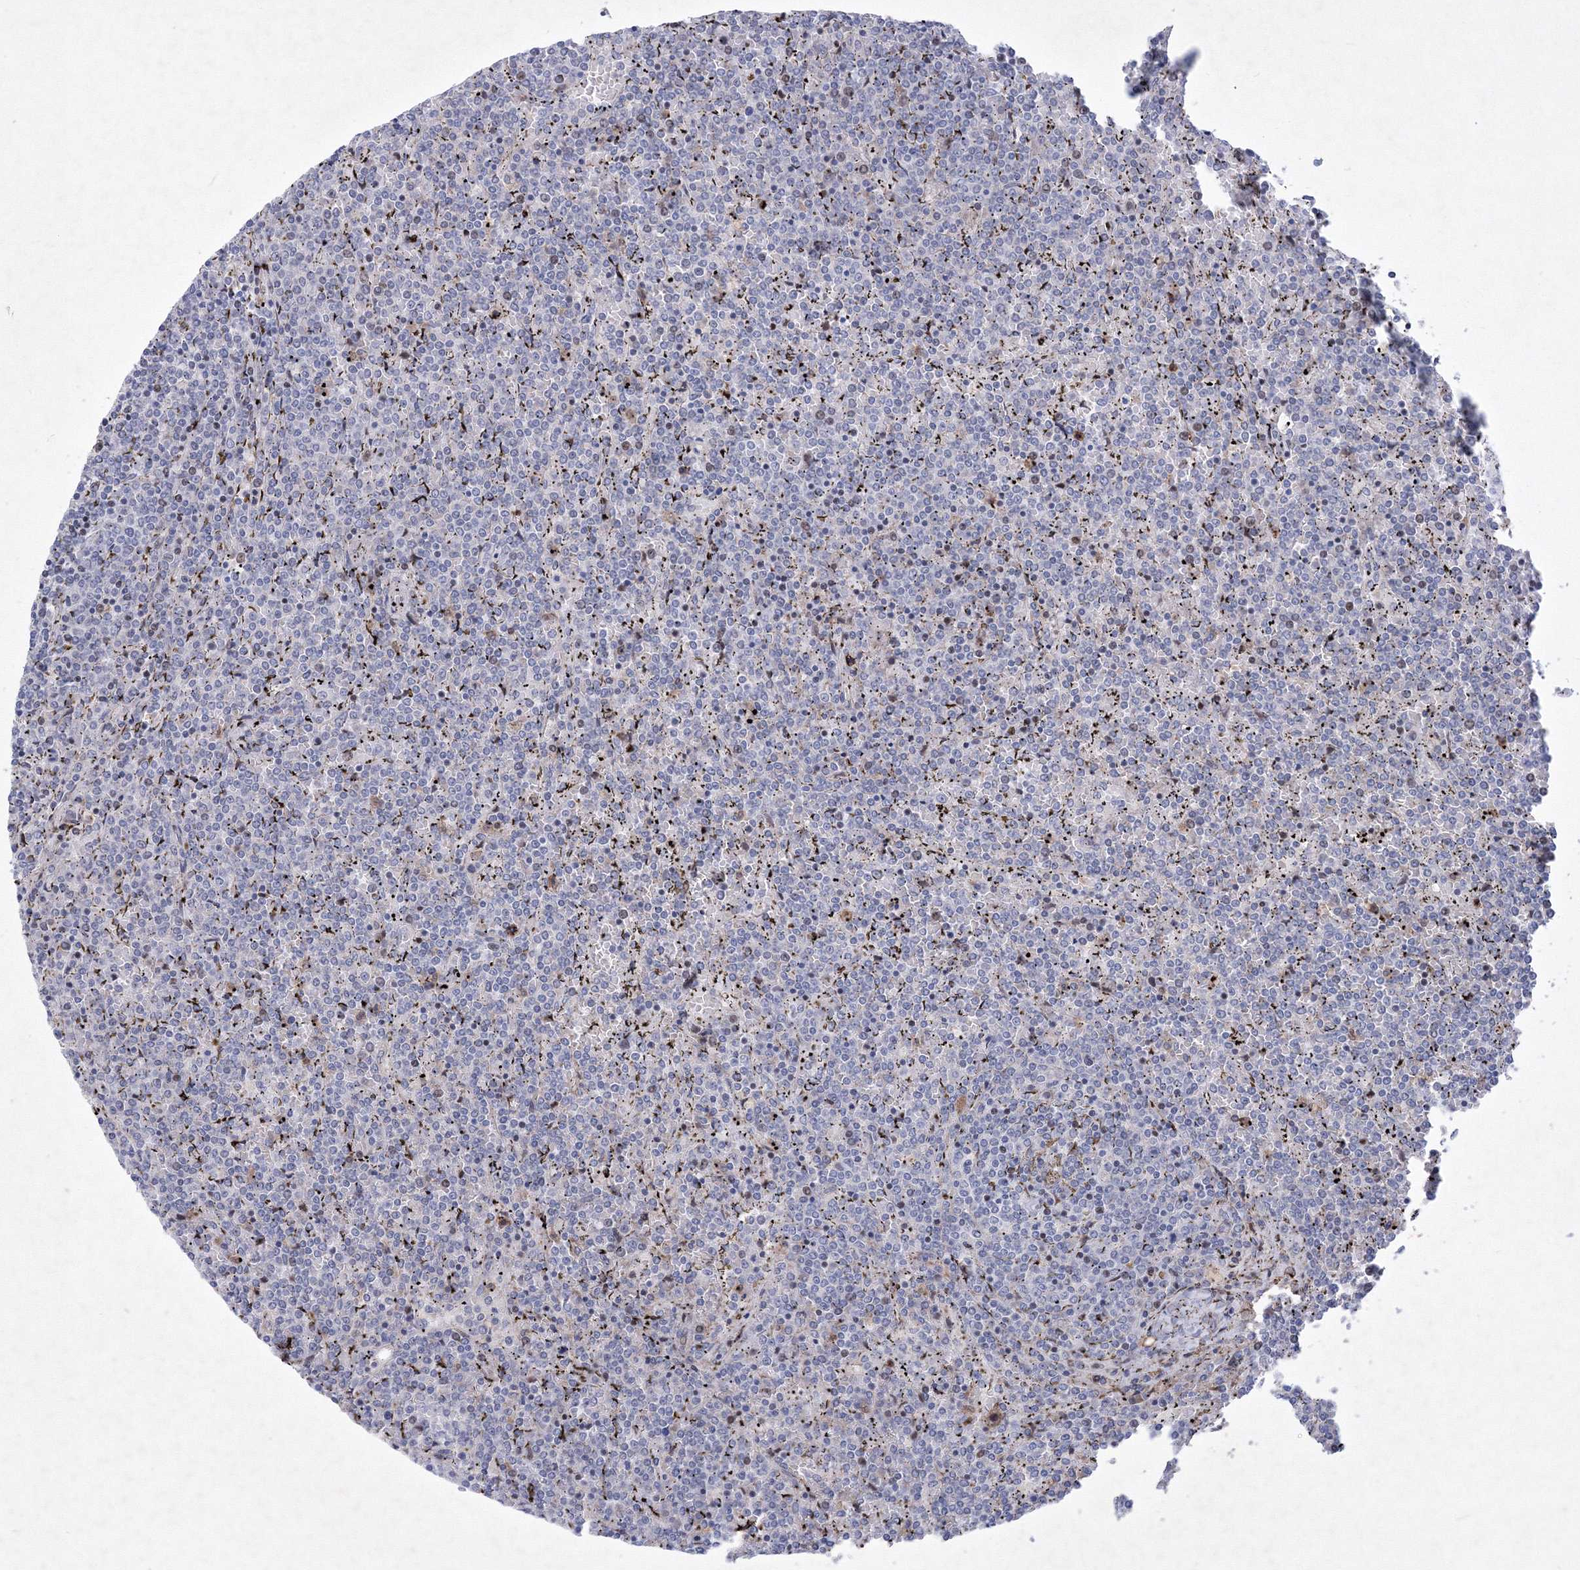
{"staining": {"intensity": "negative", "quantity": "none", "location": "none"}, "tissue": "lymphoma", "cell_type": "Tumor cells", "image_type": "cancer", "snomed": [{"axis": "morphology", "description": "Malignant lymphoma, non-Hodgkin's type, Low grade"}, {"axis": "topography", "description": "Spleen"}], "caption": "This is a micrograph of immunohistochemistry (IHC) staining of lymphoma, which shows no positivity in tumor cells.", "gene": "RNPEPL1", "patient": {"sex": "female", "age": 19}}